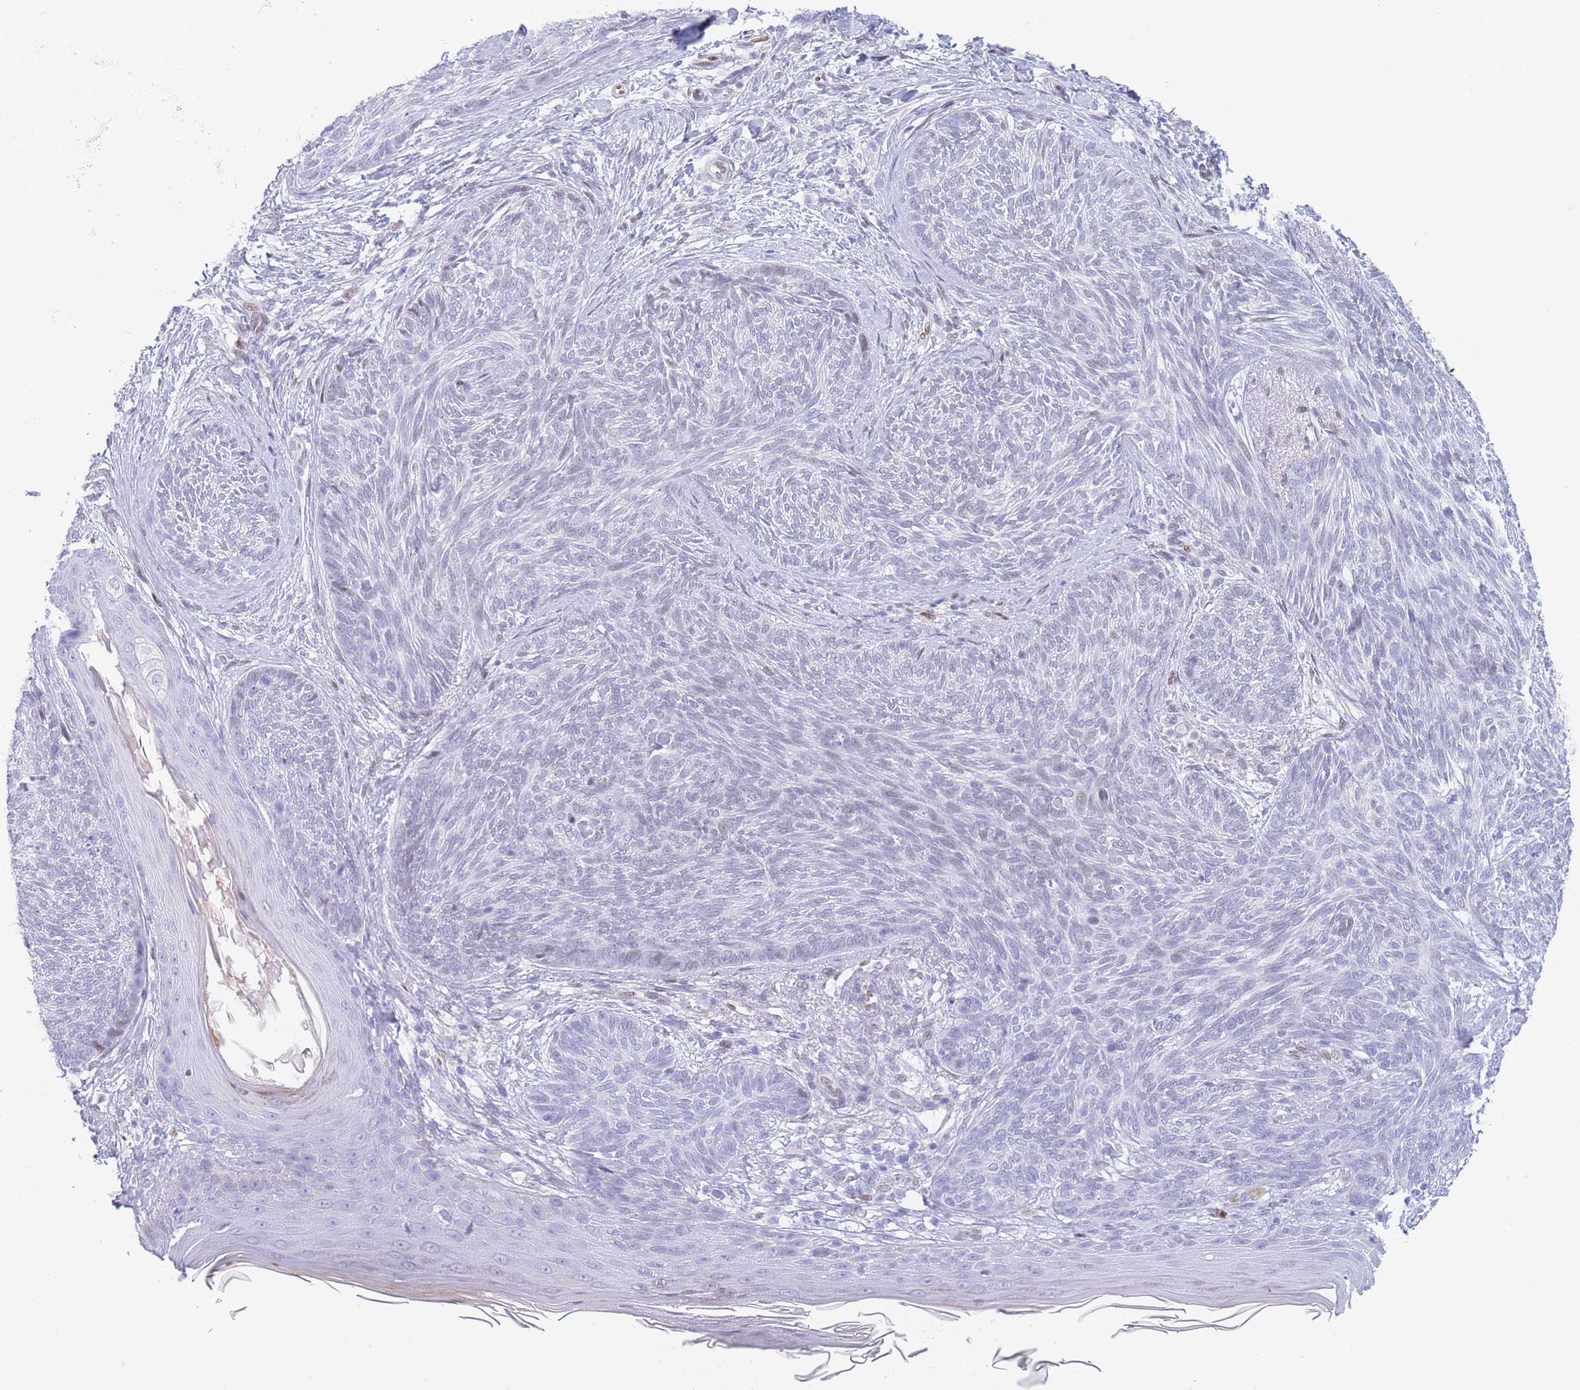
{"staining": {"intensity": "negative", "quantity": "none", "location": "none"}, "tissue": "skin cancer", "cell_type": "Tumor cells", "image_type": "cancer", "snomed": [{"axis": "morphology", "description": "Basal cell carcinoma"}, {"axis": "topography", "description": "Skin"}], "caption": "Tumor cells are negative for protein expression in human skin basal cell carcinoma.", "gene": "PSMB5", "patient": {"sex": "male", "age": 73}}